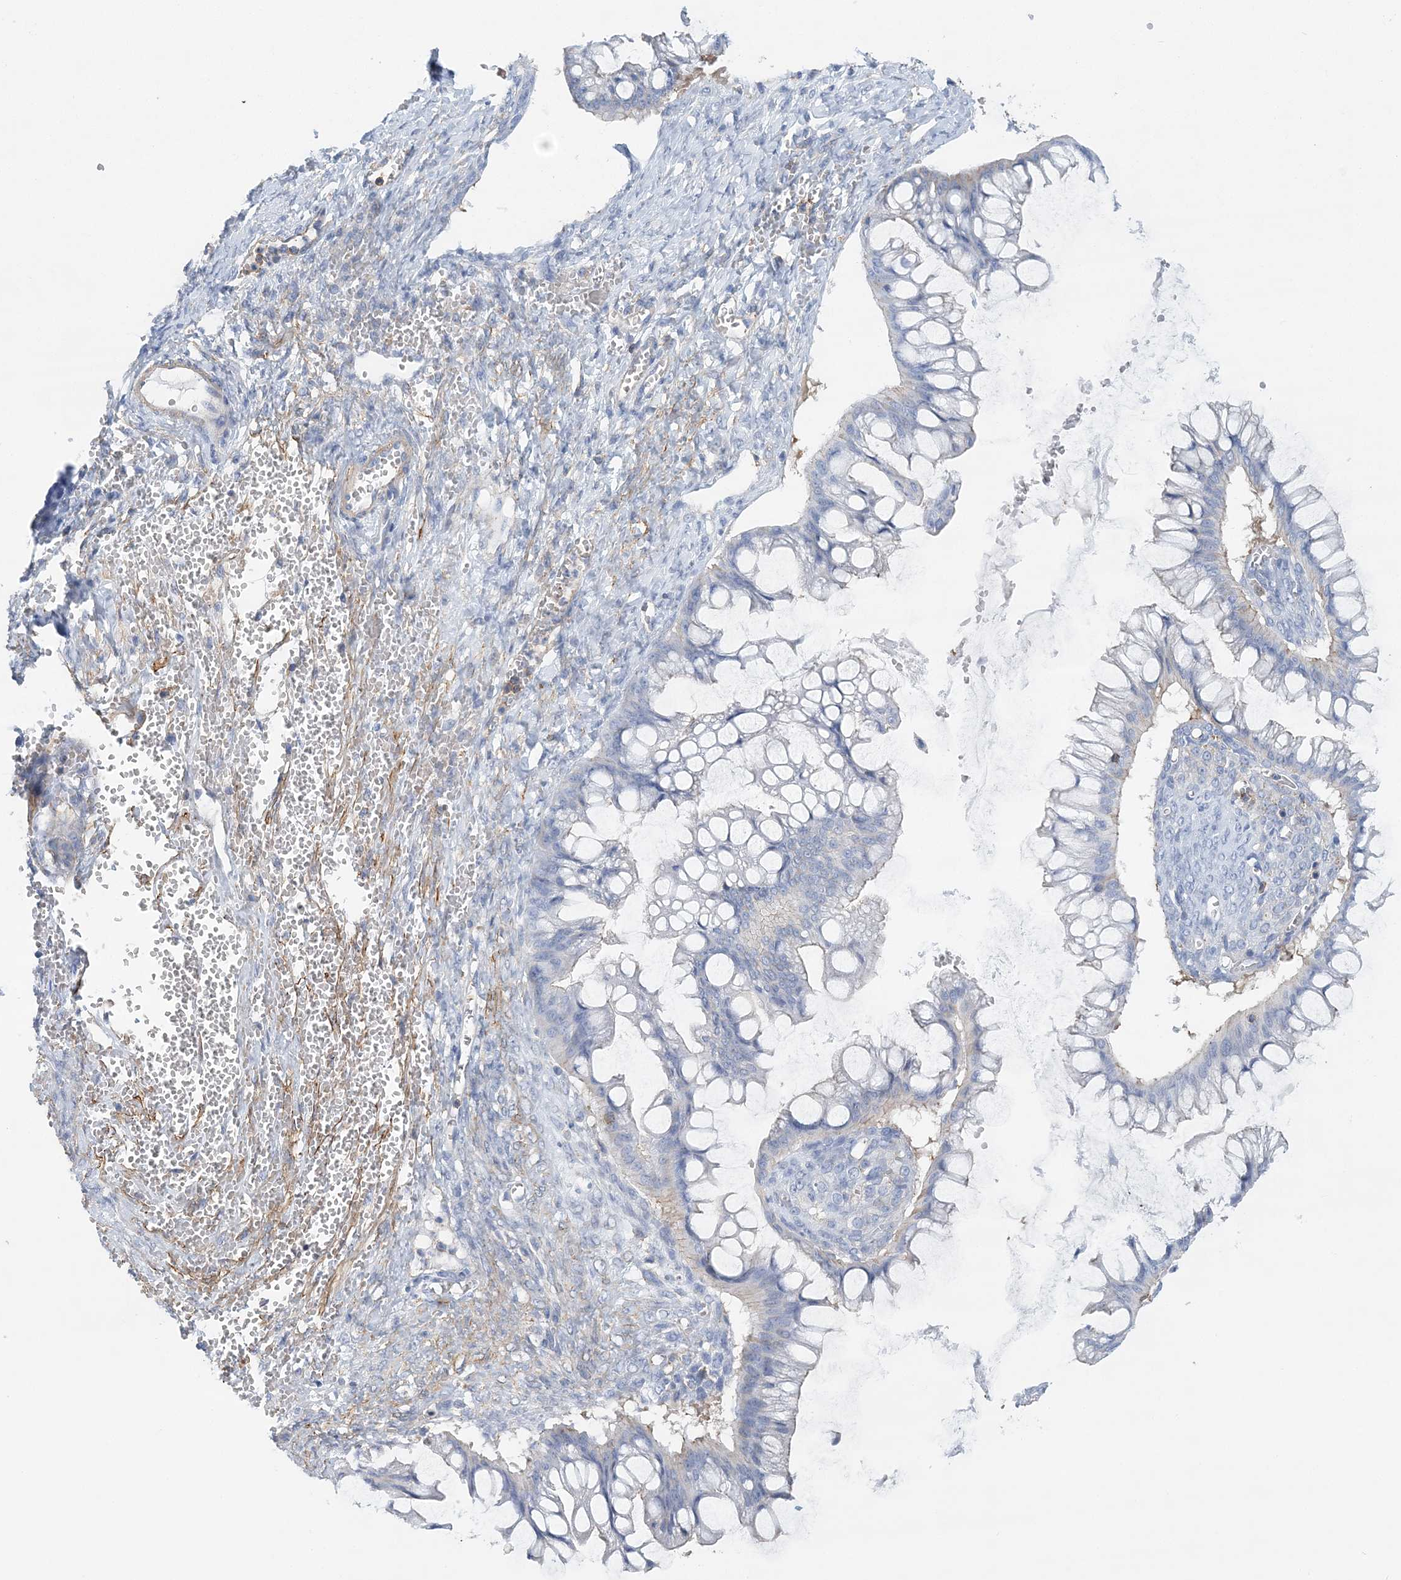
{"staining": {"intensity": "negative", "quantity": "none", "location": "none"}, "tissue": "ovarian cancer", "cell_type": "Tumor cells", "image_type": "cancer", "snomed": [{"axis": "morphology", "description": "Cystadenocarcinoma, mucinous, NOS"}, {"axis": "topography", "description": "Ovary"}], "caption": "DAB immunohistochemical staining of ovarian cancer shows no significant staining in tumor cells.", "gene": "C11orf21", "patient": {"sex": "female", "age": 73}}